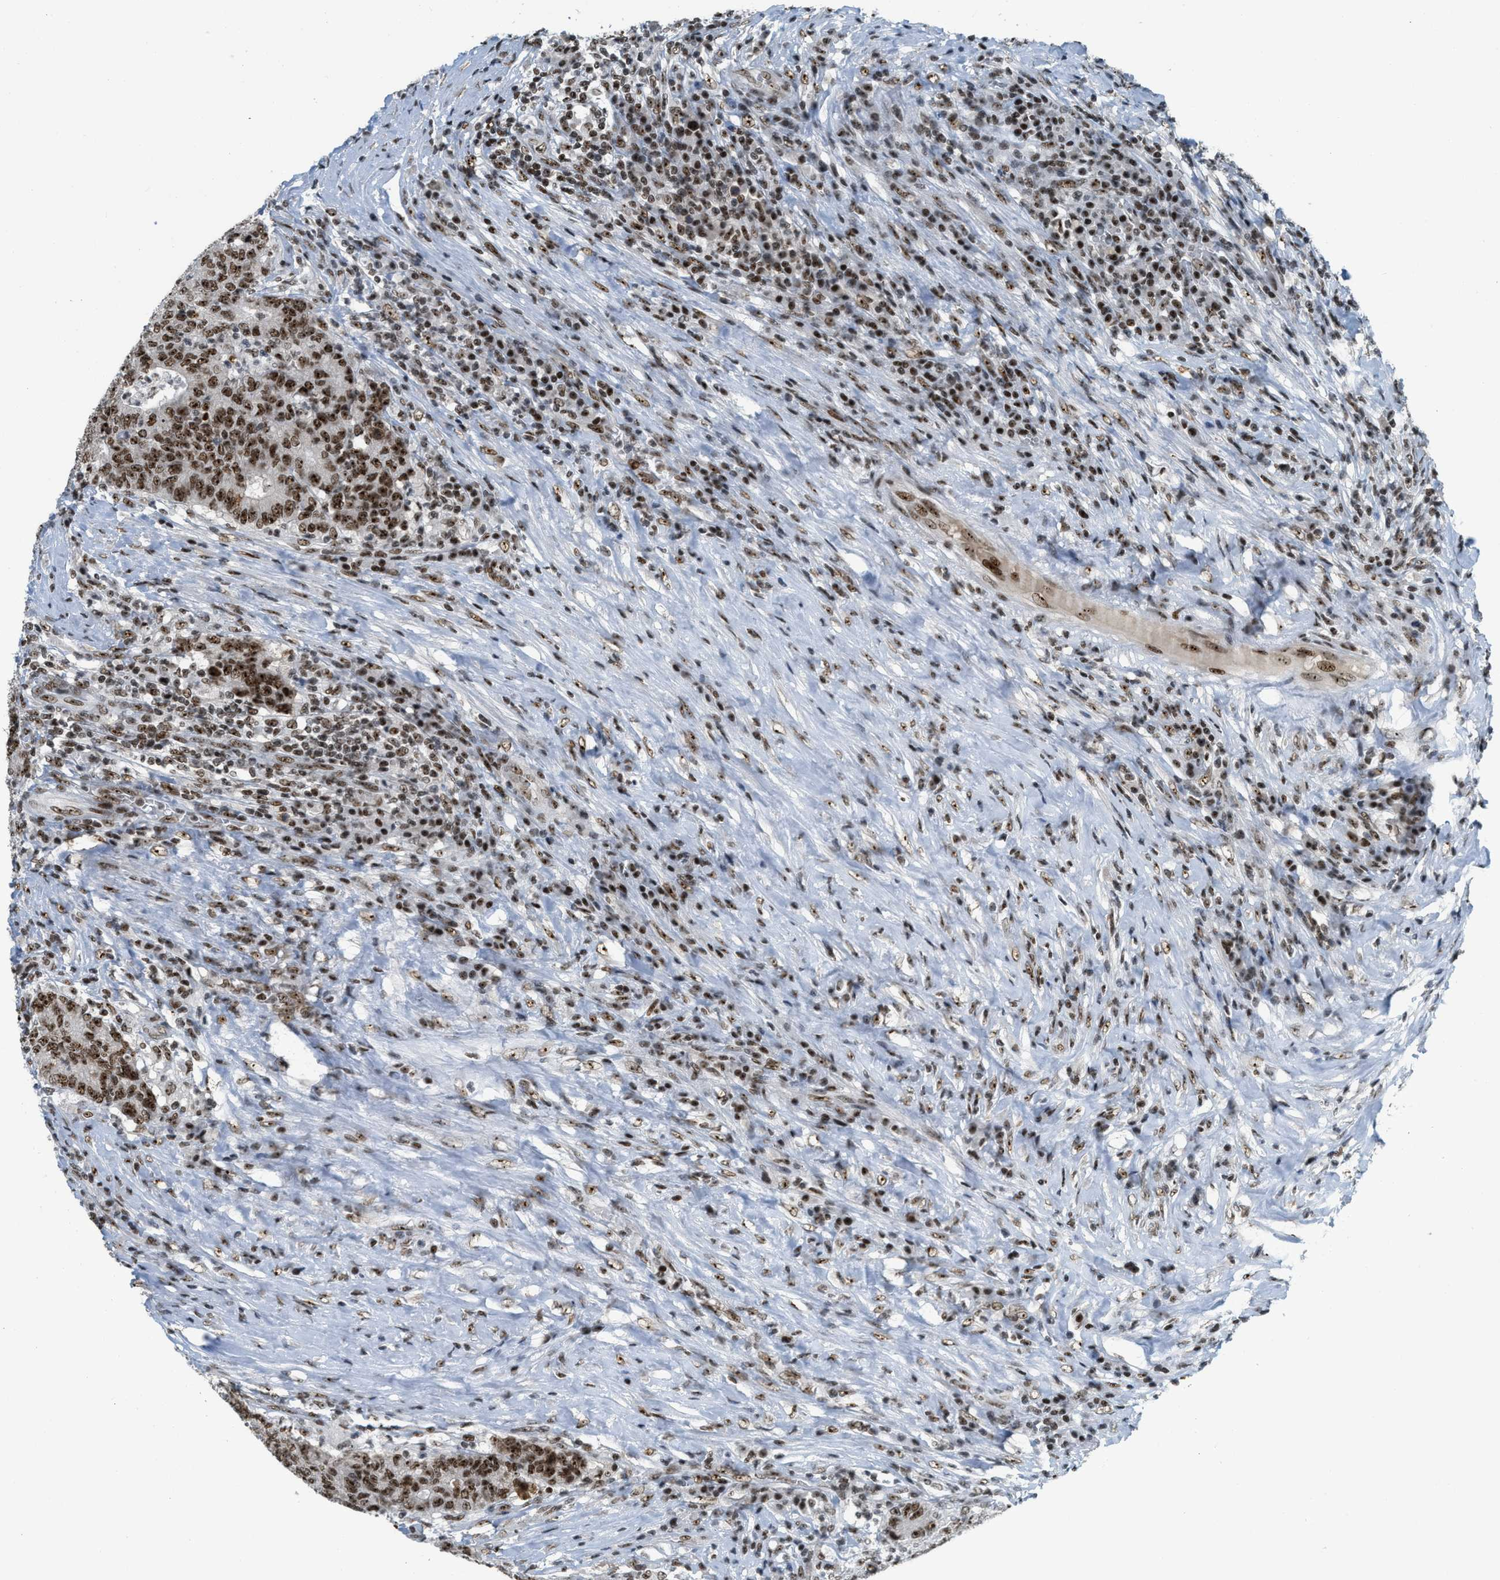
{"staining": {"intensity": "strong", "quantity": ">75%", "location": "nuclear"}, "tissue": "colorectal cancer", "cell_type": "Tumor cells", "image_type": "cancer", "snomed": [{"axis": "morphology", "description": "Normal tissue, NOS"}, {"axis": "morphology", "description": "Adenocarcinoma, NOS"}, {"axis": "topography", "description": "Colon"}], "caption": "Immunohistochemical staining of human colorectal cancer (adenocarcinoma) exhibits high levels of strong nuclear staining in about >75% of tumor cells. (Stains: DAB in brown, nuclei in blue, Microscopy: brightfield microscopy at high magnification).", "gene": "URB1", "patient": {"sex": "female", "age": 75}}